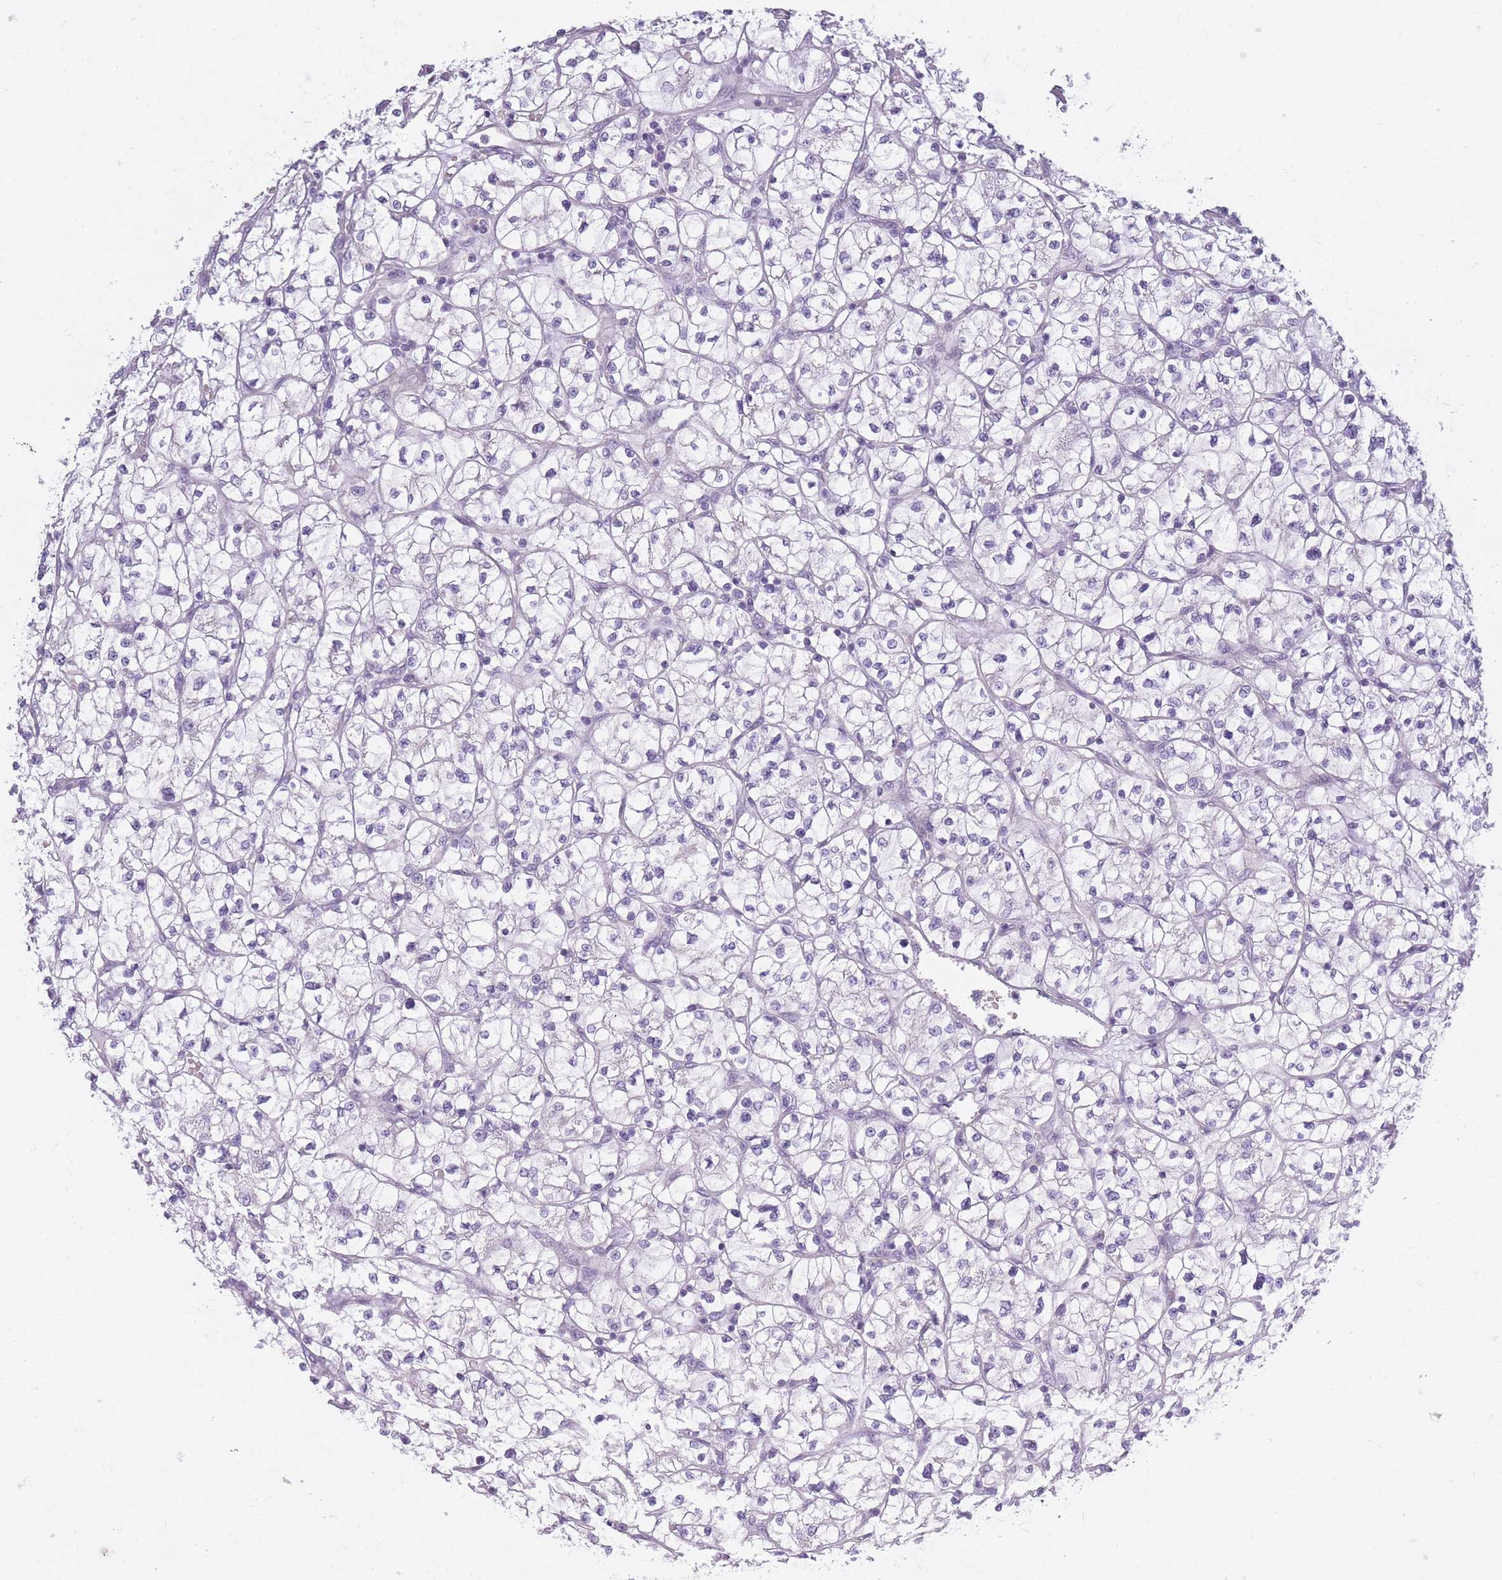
{"staining": {"intensity": "negative", "quantity": "none", "location": "none"}, "tissue": "renal cancer", "cell_type": "Tumor cells", "image_type": "cancer", "snomed": [{"axis": "morphology", "description": "Adenocarcinoma, NOS"}, {"axis": "topography", "description": "Kidney"}], "caption": "Renal adenocarcinoma was stained to show a protein in brown. There is no significant positivity in tumor cells.", "gene": "AP3M2", "patient": {"sex": "female", "age": 64}}